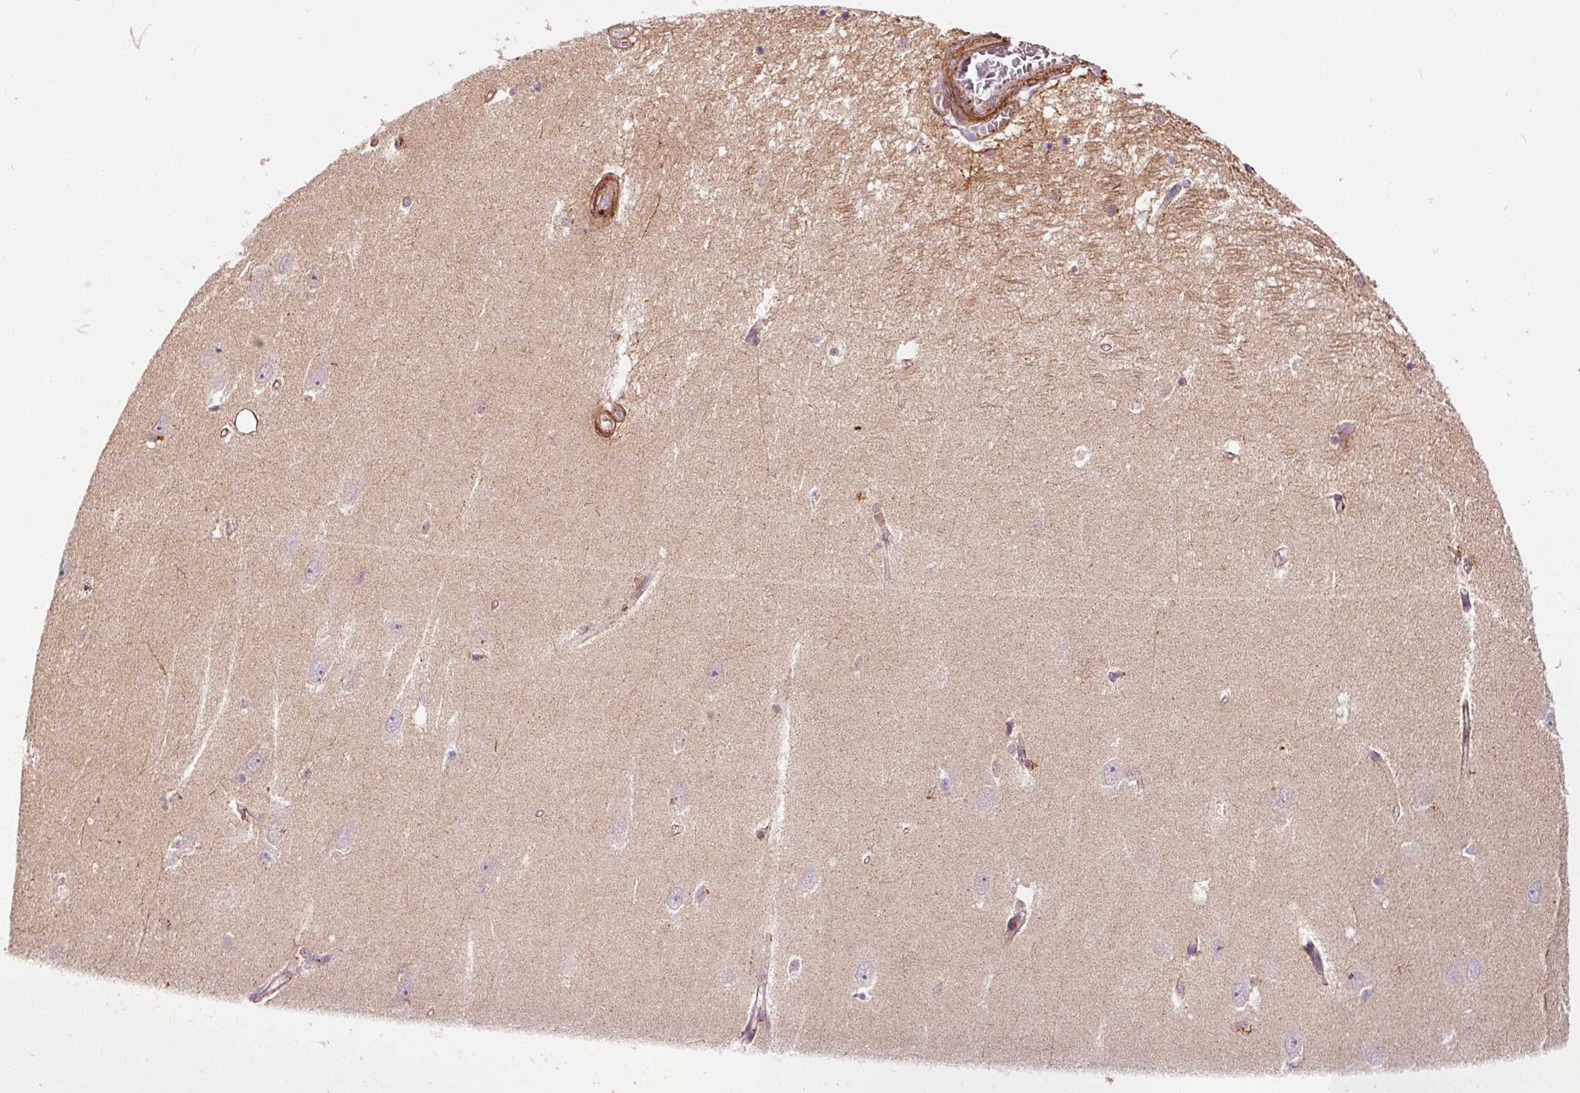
{"staining": {"intensity": "negative", "quantity": "none", "location": "none"}, "tissue": "hippocampus", "cell_type": "Glial cells", "image_type": "normal", "snomed": [{"axis": "morphology", "description": "Normal tissue, NOS"}, {"axis": "topography", "description": "Hippocampus"}], "caption": "Immunohistochemistry (IHC) image of unremarkable hippocampus stained for a protein (brown), which reveals no positivity in glial cells.", "gene": "LIMK2", "patient": {"sex": "female", "age": 64}}